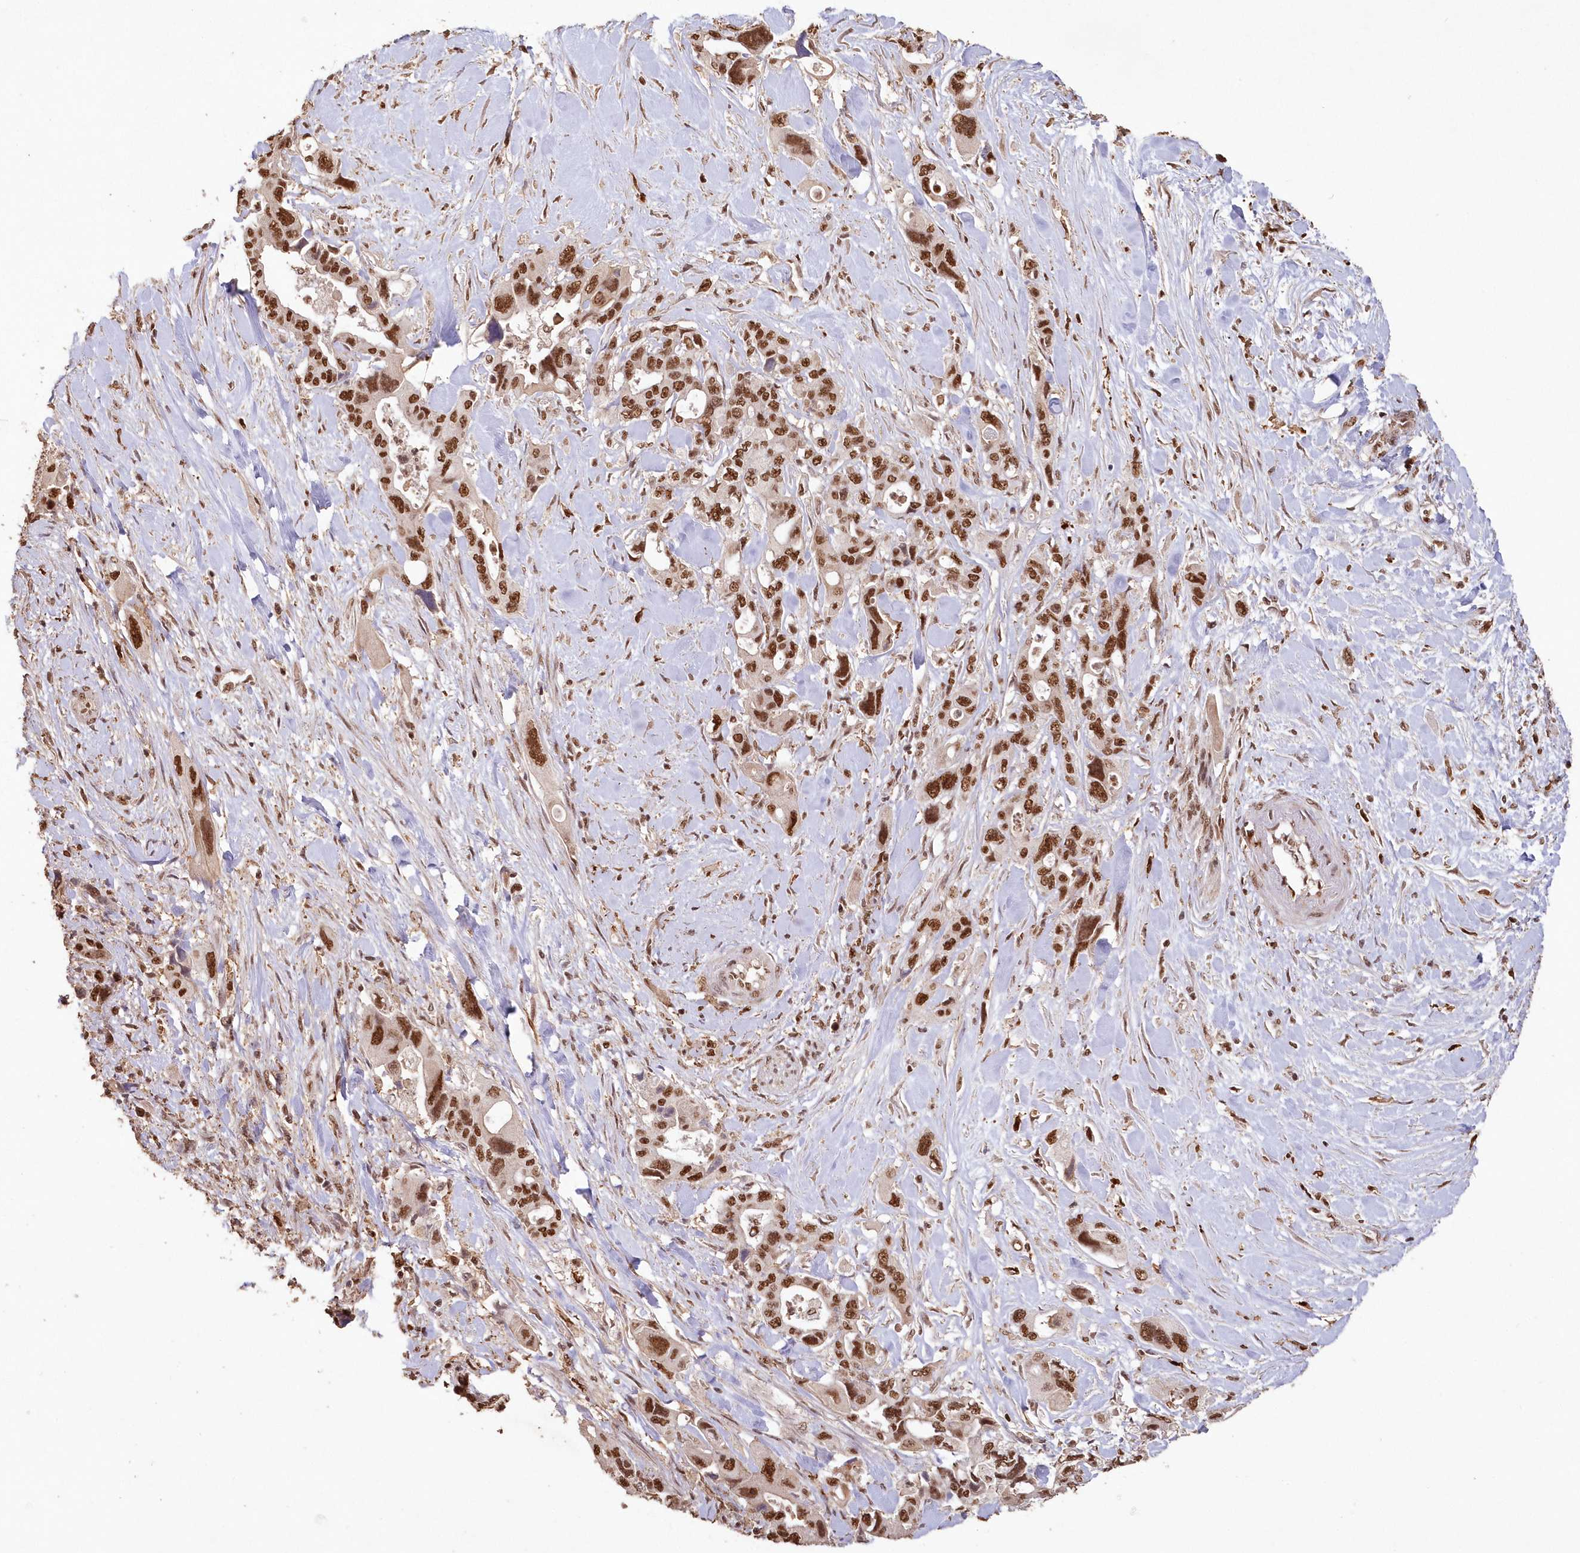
{"staining": {"intensity": "strong", "quantity": ">75%", "location": "nuclear"}, "tissue": "pancreatic cancer", "cell_type": "Tumor cells", "image_type": "cancer", "snomed": [{"axis": "morphology", "description": "Adenocarcinoma, NOS"}, {"axis": "topography", "description": "Pancreas"}], "caption": "Adenocarcinoma (pancreatic) tissue exhibits strong nuclear expression in about >75% of tumor cells, visualized by immunohistochemistry. The protein of interest is stained brown, and the nuclei are stained in blue (DAB (3,3'-diaminobenzidine) IHC with brightfield microscopy, high magnification).", "gene": "PDS5A", "patient": {"sex": "male", "age": 46}}